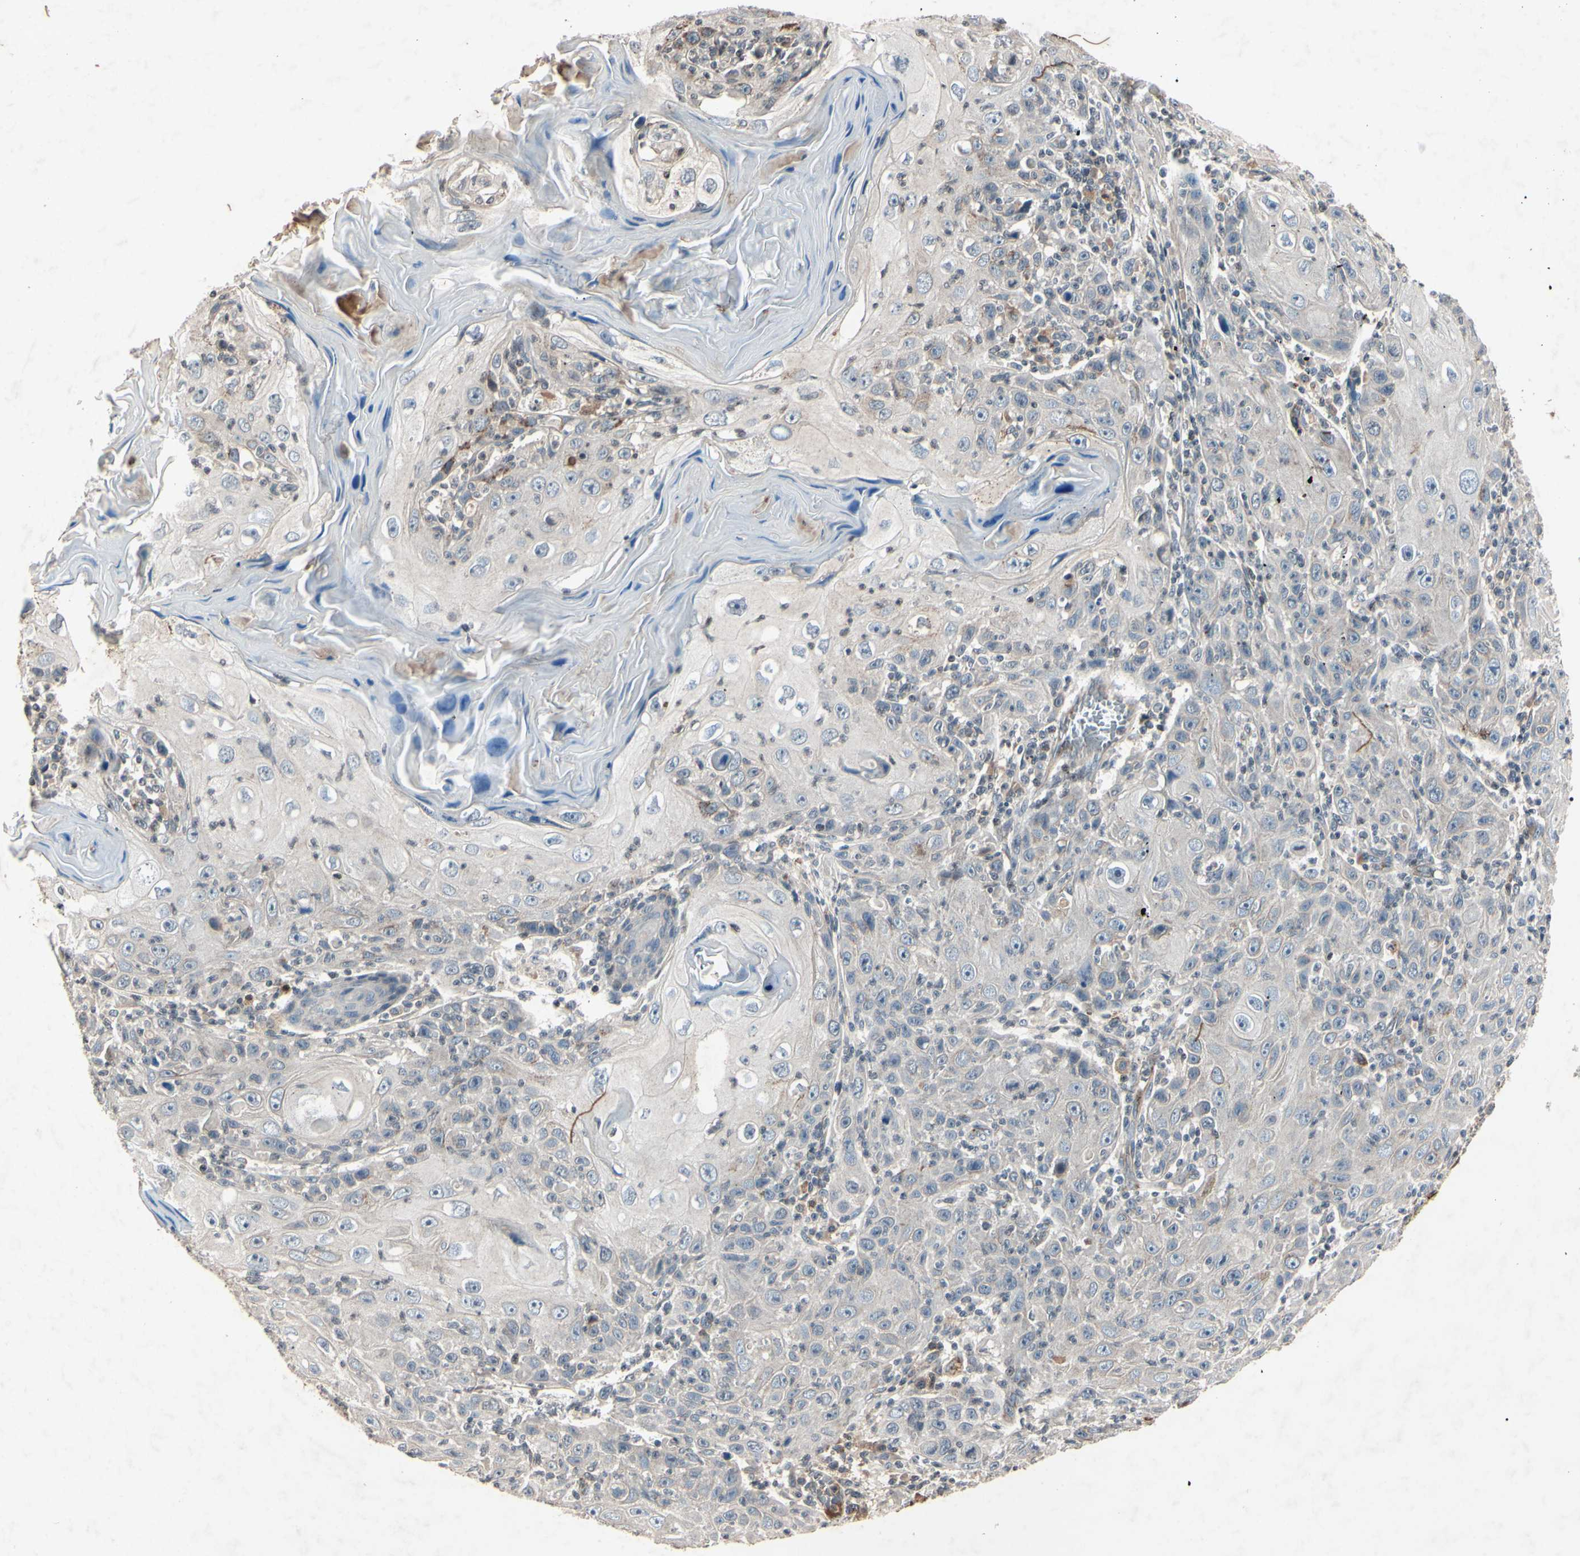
{"staining": {"intensity": "negative", "quantity": "none", "location": "none"}, "tissue": "skin cancer", "cell_type": "Tumor cells", "image_type": "cancer", "snomed": [{"axis": "morphology", "description": "Squamous cell carcinoma, NOS"}, {"axis": "topography", "description": "Skin"}], "caption": "The histopathology image displays no staining of tumor cells in squamous cell carcinoma (skin). (Brightfield microscopy of DAB immunohistochemistry (IHC) at high magnification).", "gene": "AEBP1", "patient": {"sex": "female", "age": 88}}